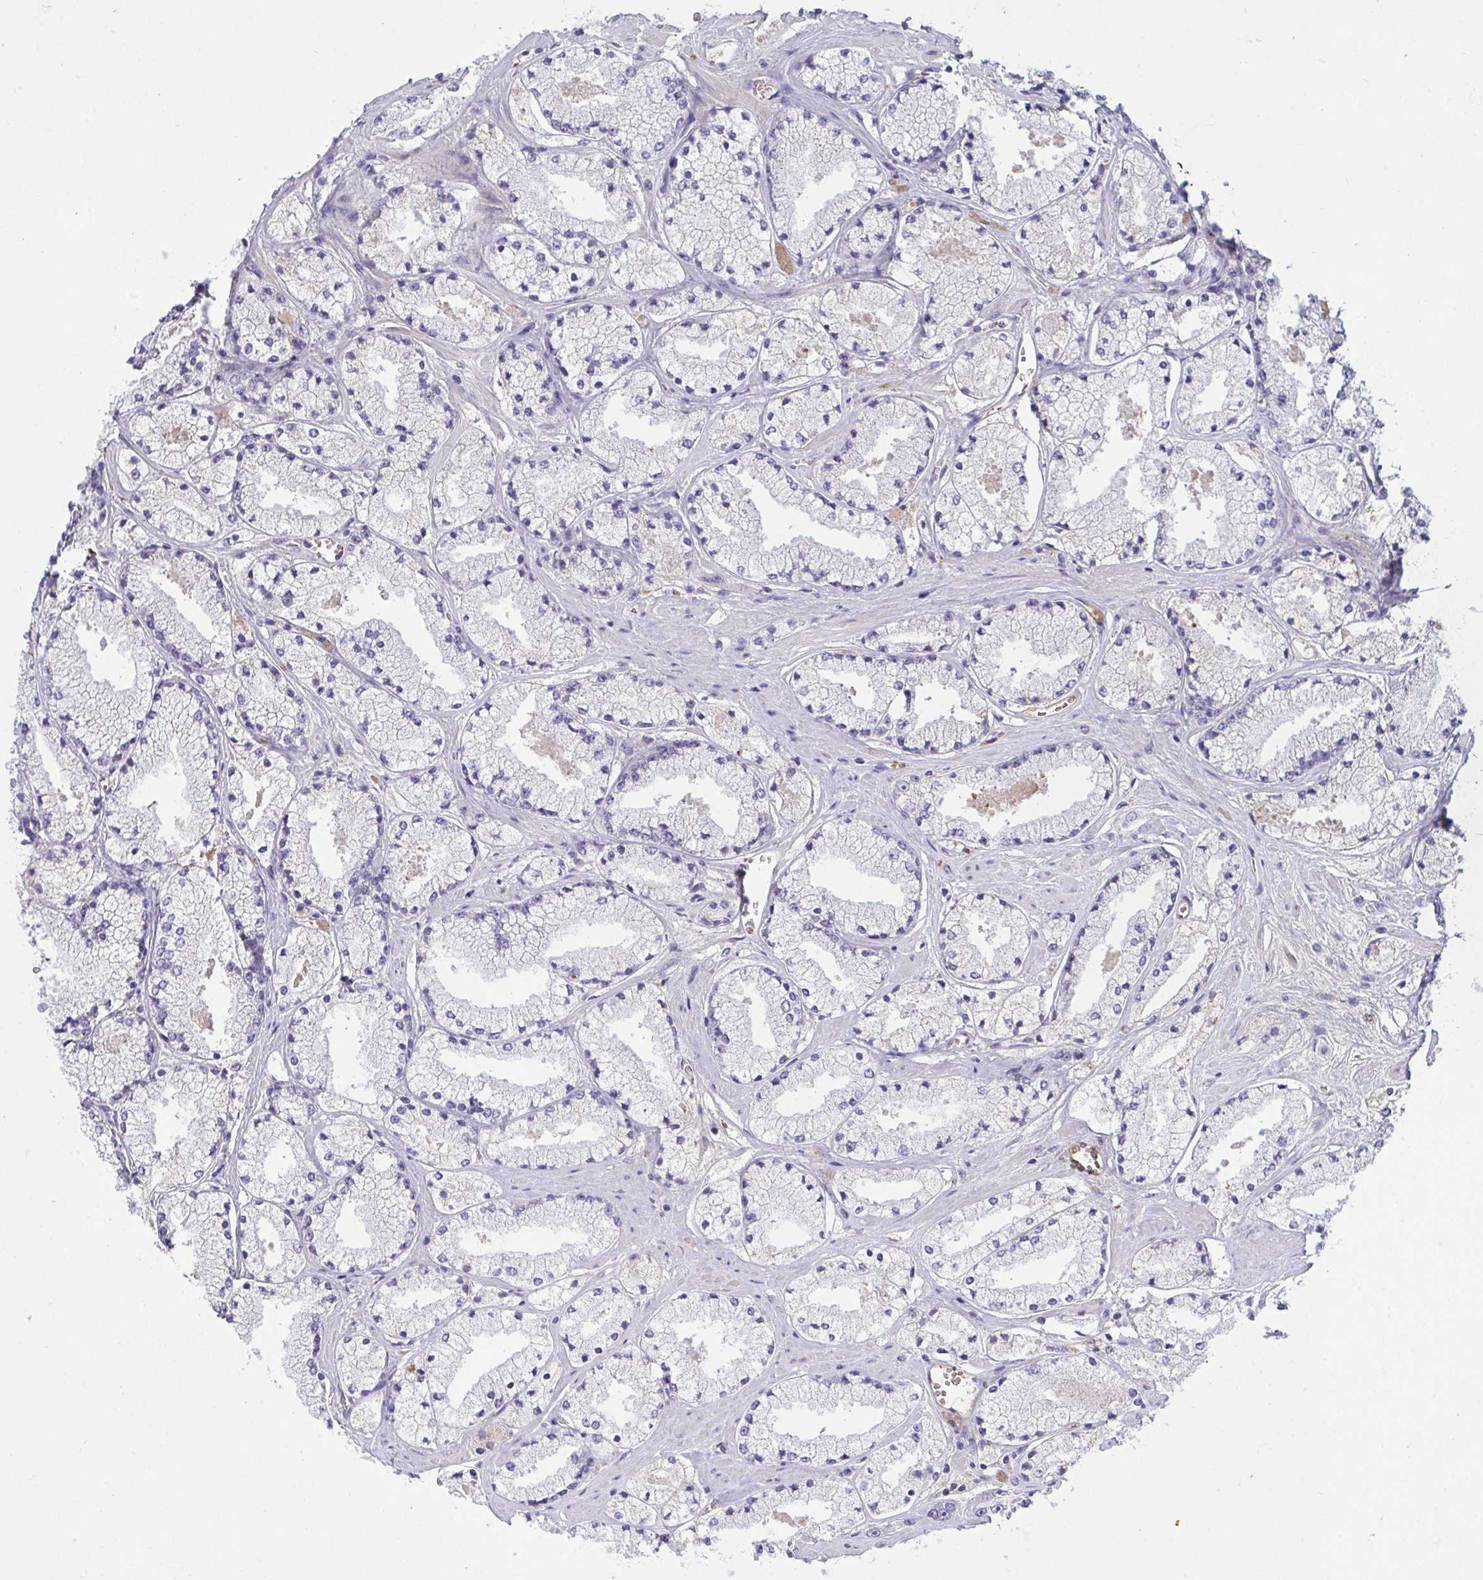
{"staining": {"intensity": "negative", "quantity": "none", "location": "none"}, "tissue": "prostate cancer", "cell_type": "Tumor cells", "image_type": "cancer", "snomed": [{"axis": "morphology", "description": "Adenocarcinoma, High grade"}, {"axis": "topography", "description": "Prostate"}], "caption": "Protein analysis of prostate adenocarcinoma (high-grade) shows no significant staining in tumor cells. (Brightfield microscopy of DAB (3,3'-diaminobenzidine) immunohistochemistry (IHC) at high magnification).", "gene": "IL1R1", "patient": {"sex": "male", "age": 63}}